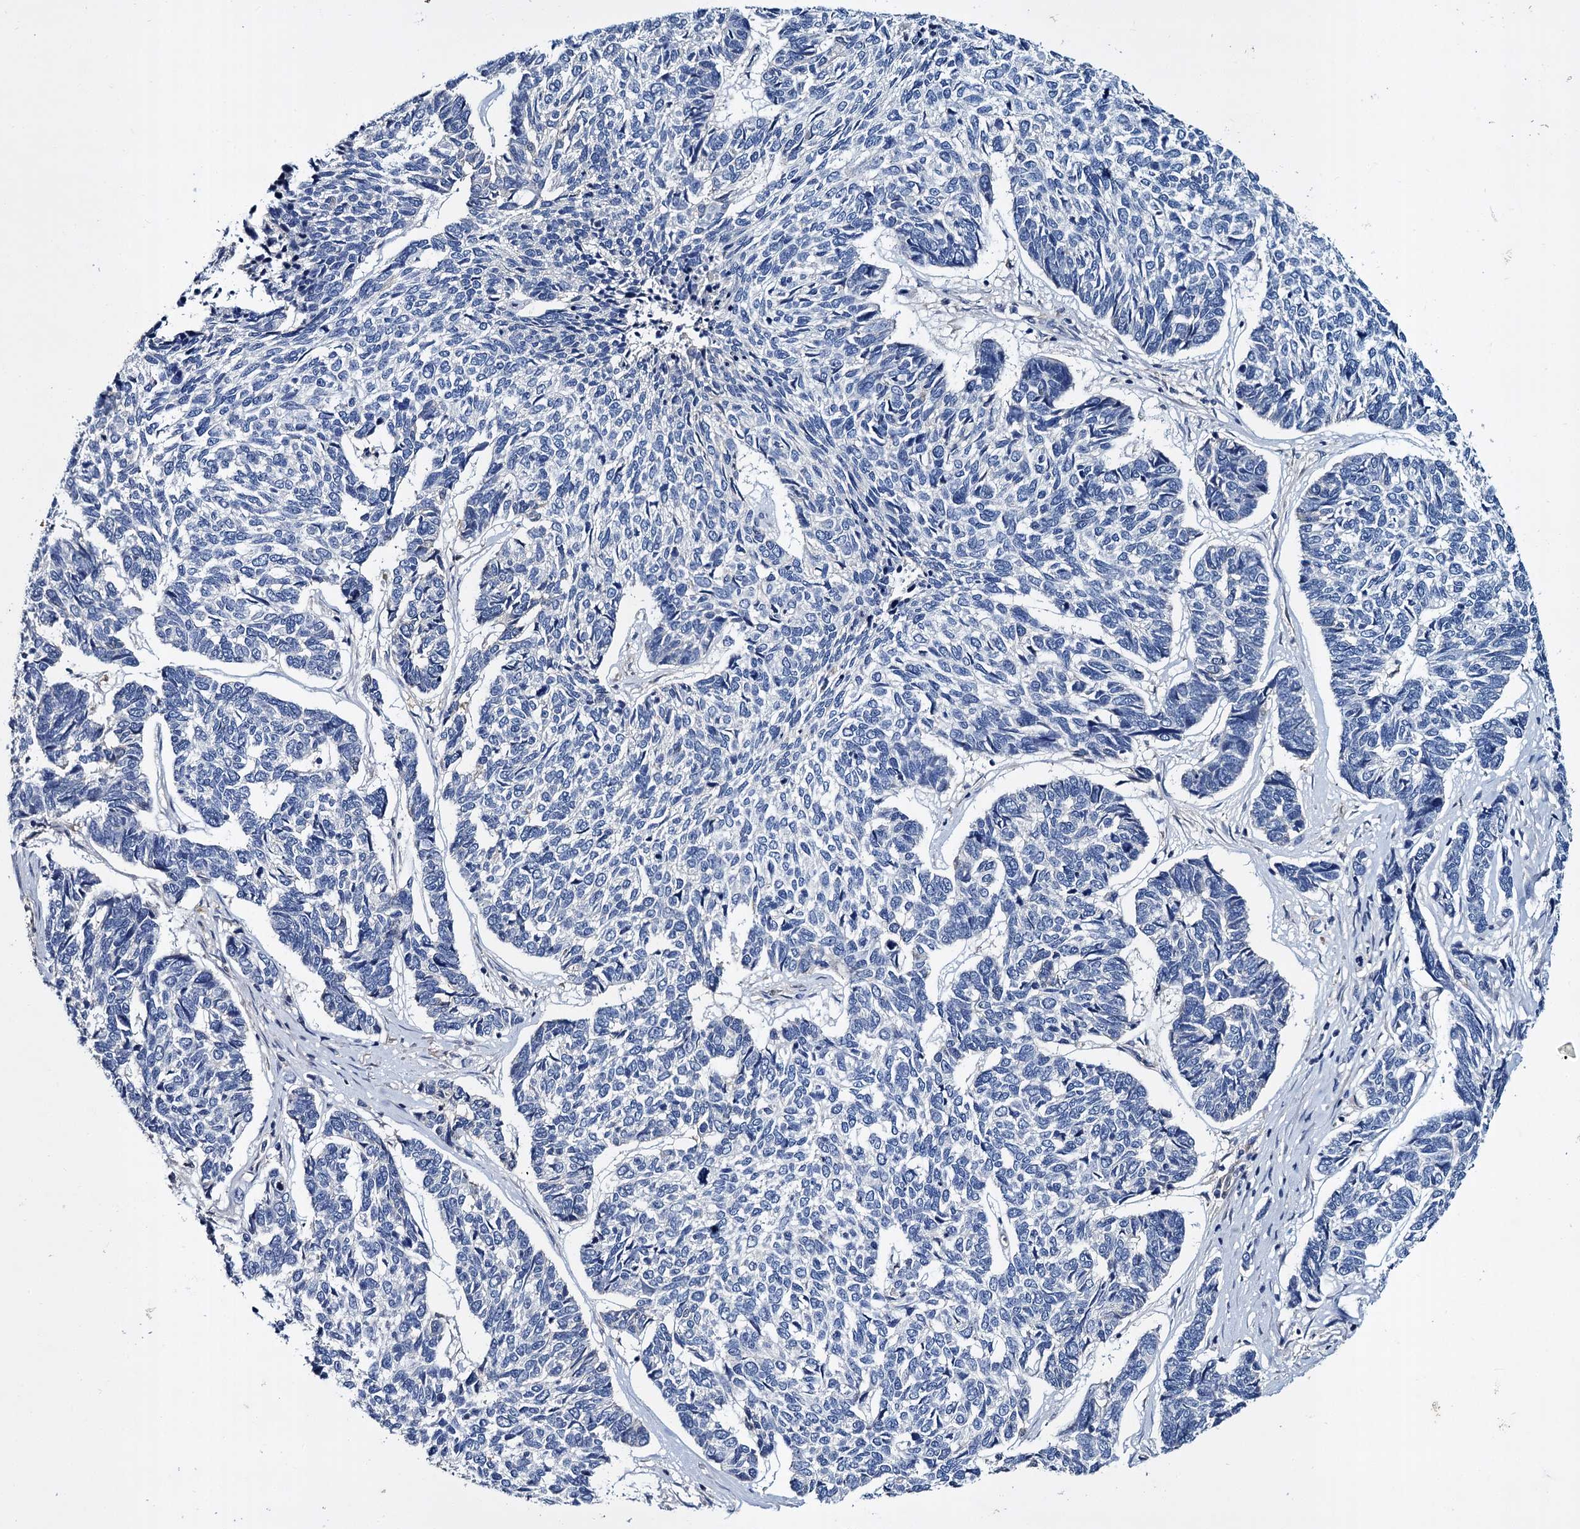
{"staining": {"intensity": "negative", "quantity": "none", "location": "none"}, "tissue": "skin cancer", "cell_type": "Tumor cells", "image_type": "cancer", "snomed": [{"axis": "morphology", "description": "Basal cell carcinoma"}, {"axis": "topography", "description": "Skin"}], "caption": "Immunohistochemical staining of skin basal cell carcinoma shows no significant staining in tumor cells.", "gene": "CACNA1C", "patient": {"sex": "female", "age": 65}}